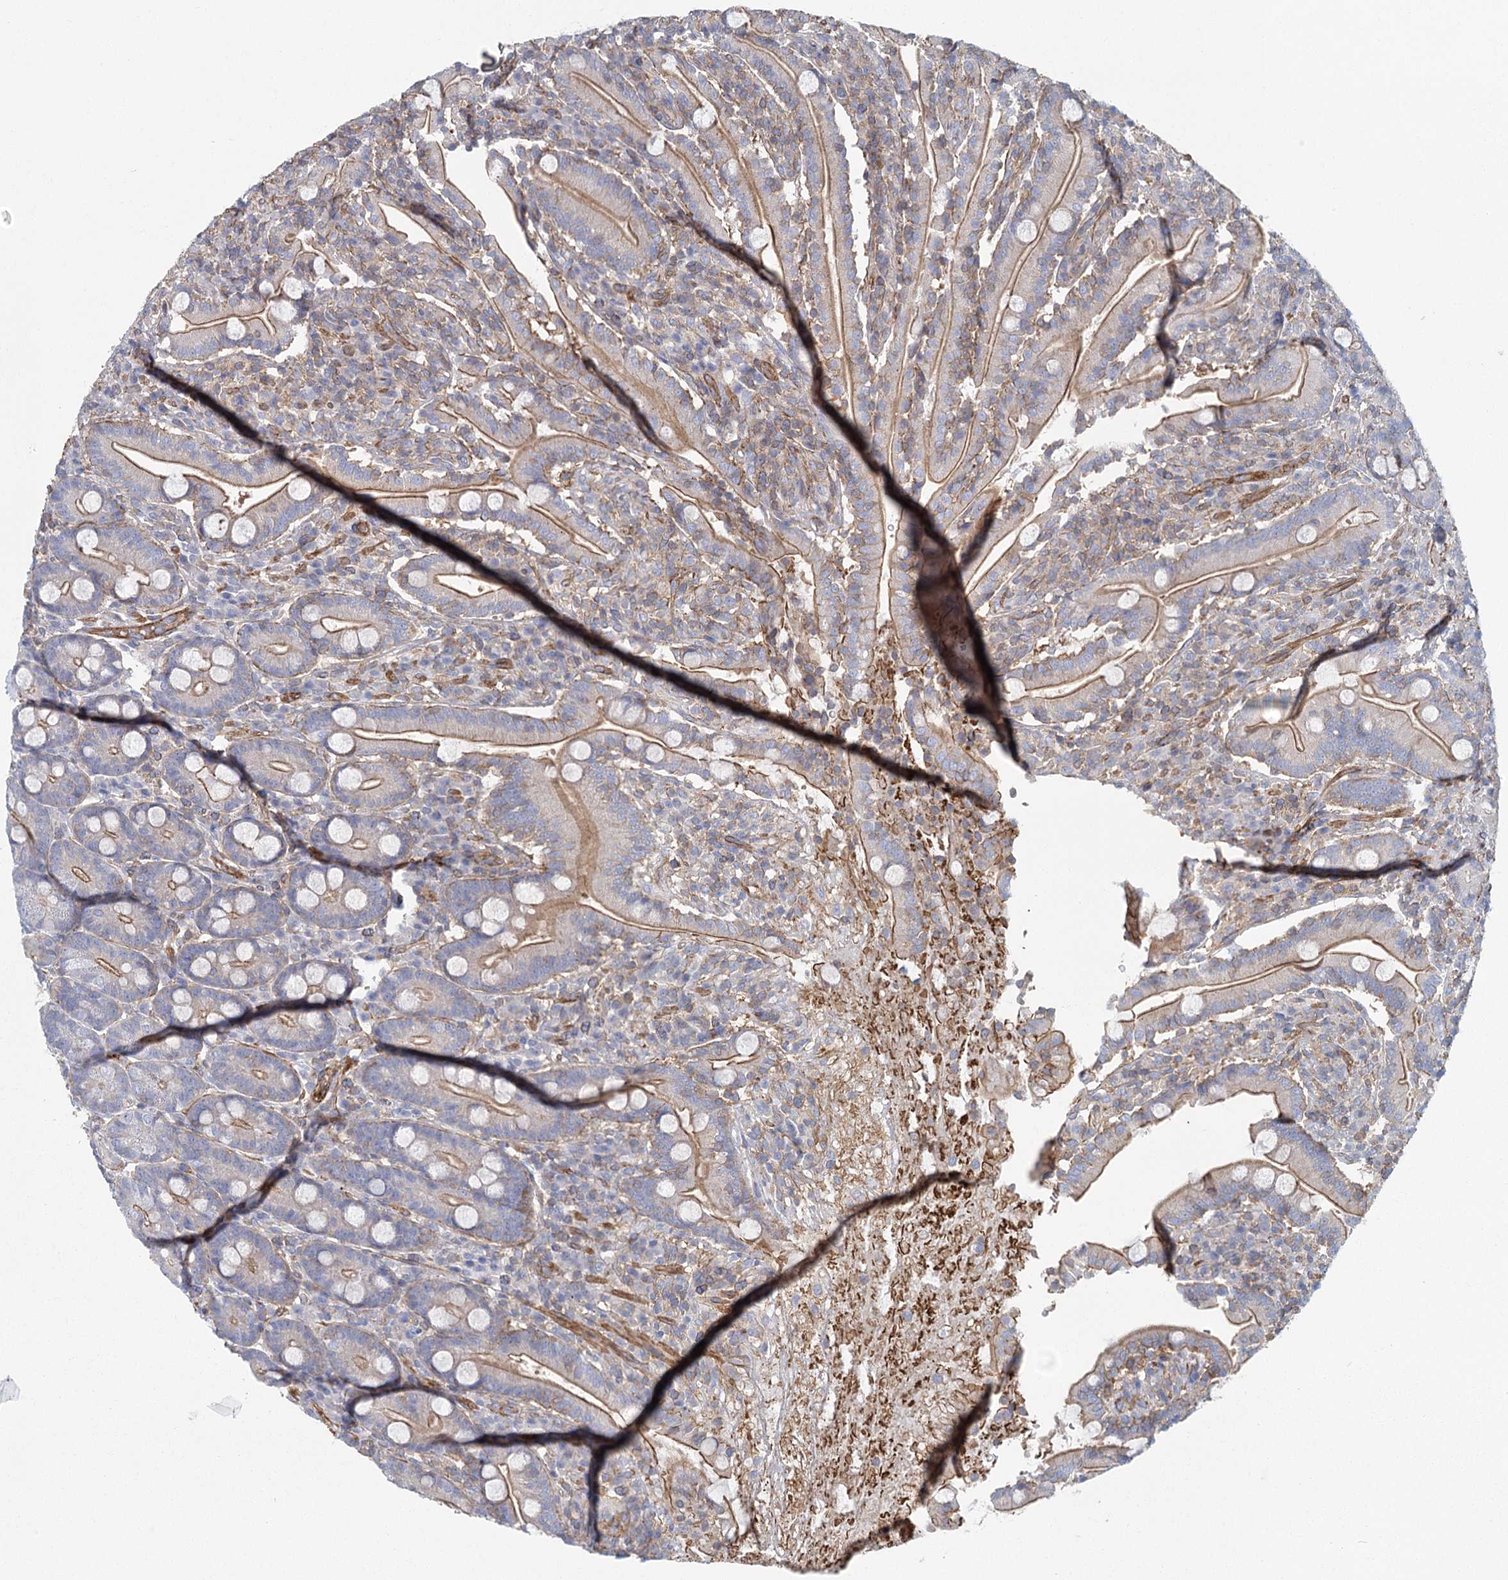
{"staining": {"intensity": "moderate", "quantity": "25%-75%", "location": "cytoplasmic/membranous"}, "tissue": "duodenum", "cell_type": "Glandular cells", "image_type": "normal", "snomed": [{"axis": "morphology", "description": "Normal tissue, NOS"}, {"axis": "topography", "description": "Duodenum"}], "caption": "A medium amount of moderate cytoplasmic/membranous staining is identified in approximately 25%-75% of glandular cells in normal duodenum. Immunohistochemistry (ihc) stains the protein of interest in brown and the nuclei are stained blue.", "gene": "IFT46", "patient": {"sex": "male", "age": 35}}